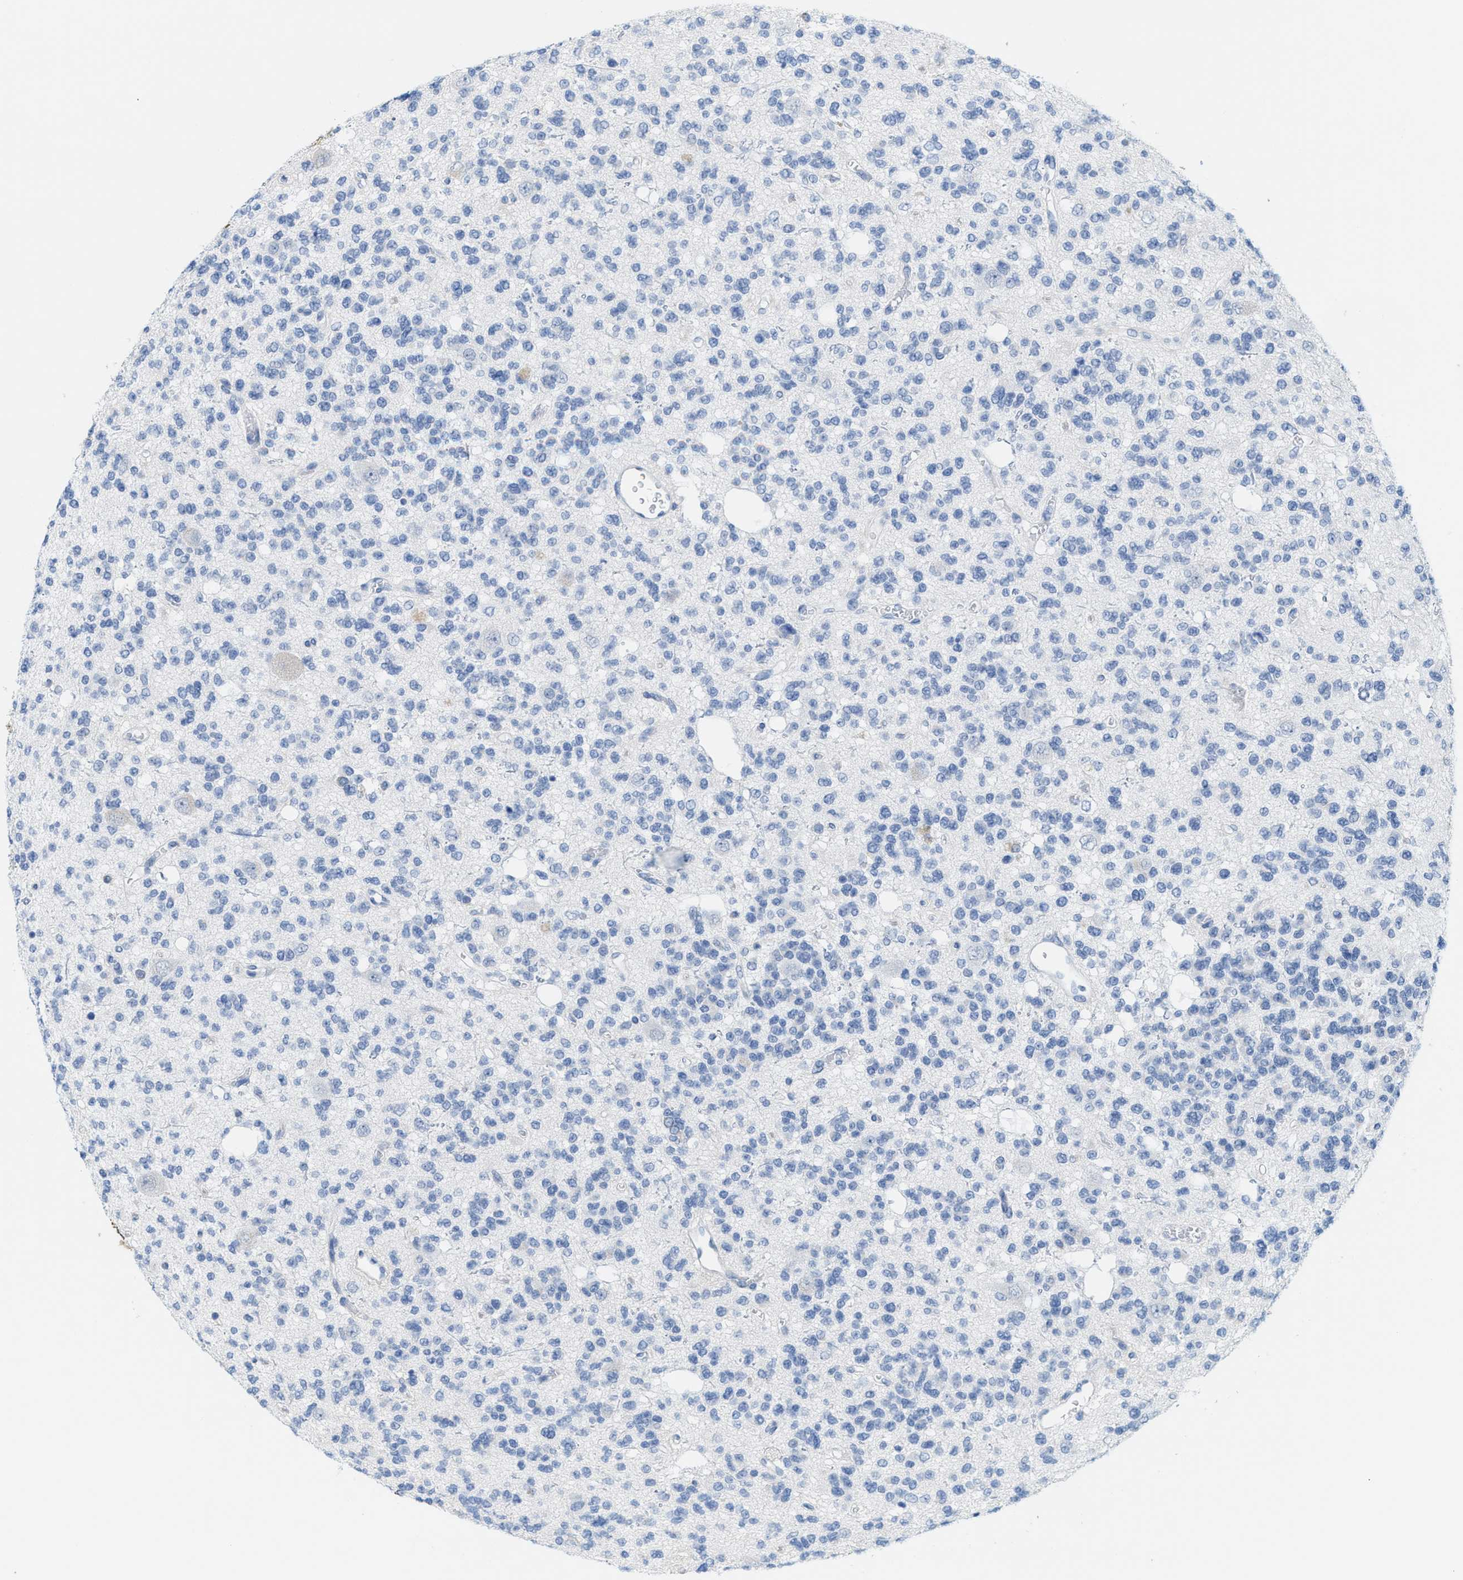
{"staining": {"intensity": "negative", "quantity": "none", "location": "none"}, "tissue": "glioma", "cell_type": "Tumor cells", "image_type": "cancer", "snomed": [{"axis": "morphology", "description": "Glioma, malignant, Low grade"}, {"axis": "topography", "description": "Brain"}], "caption": "Image shows no significant protein staining in tumor cells of malignant glioma (low-grade).", "gene": "KIFC3", "patient": {"sex": "male", "age": 38}}